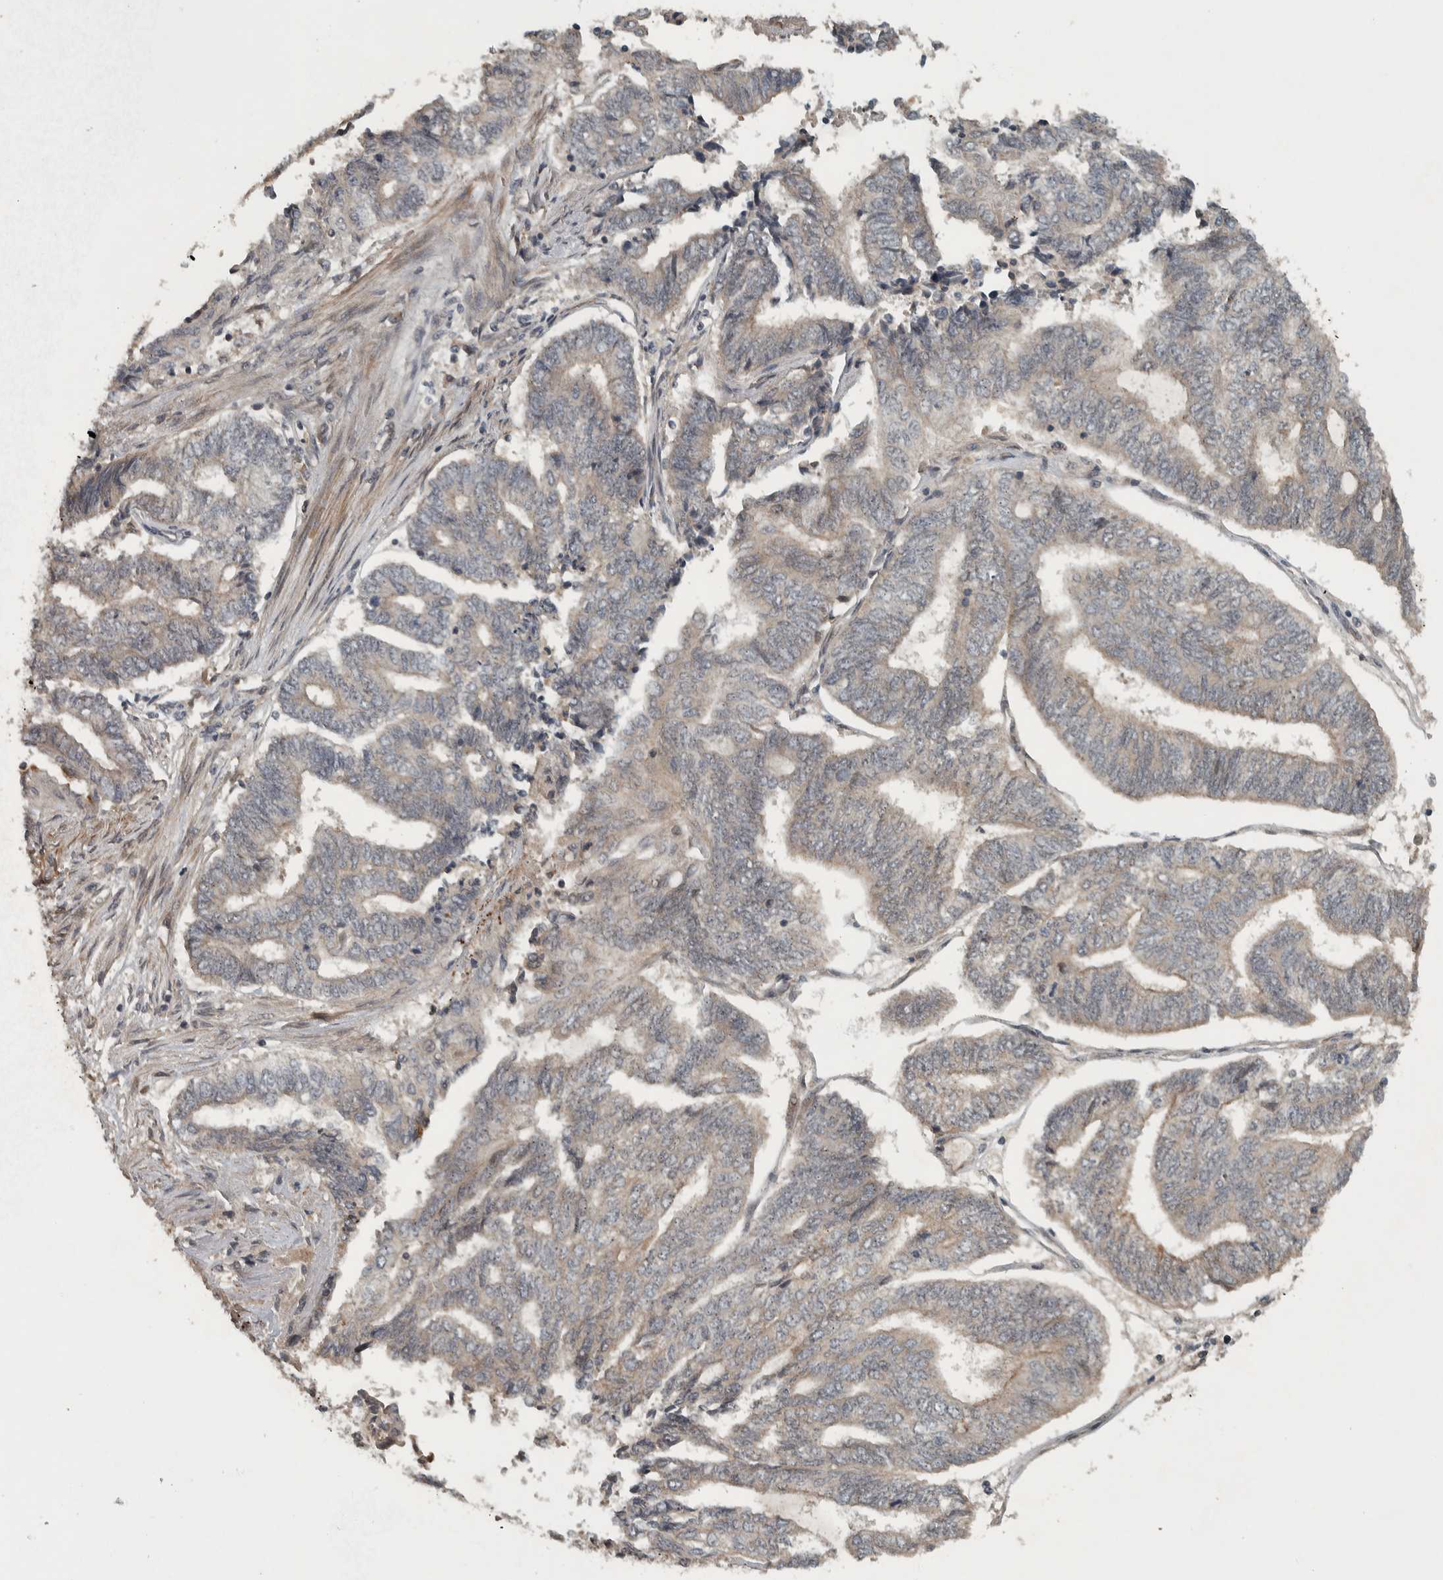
{"staining": {"intensity": "weak", "quantity": "<25%", "location": "cytoplasmic/membranous"}, "tissue": "endometrial cancer", "cell_type": "Tumor cells", "image_type": "cancer", "snomed": [{"axis": "morphology", "description": "Adenocarcinoma, NOS"}, {"axis": "topography", "description": "Uterus"}, {"axis": "topography", "description": "Endometrium"}], "caption": "IHC histopathology image of human endometrial cancer stained for a protein (brown), which demonstrates no positivity in tumor cells.", "gene": "KIFAP3", "patient": {"sex": "female", "age": 70}}